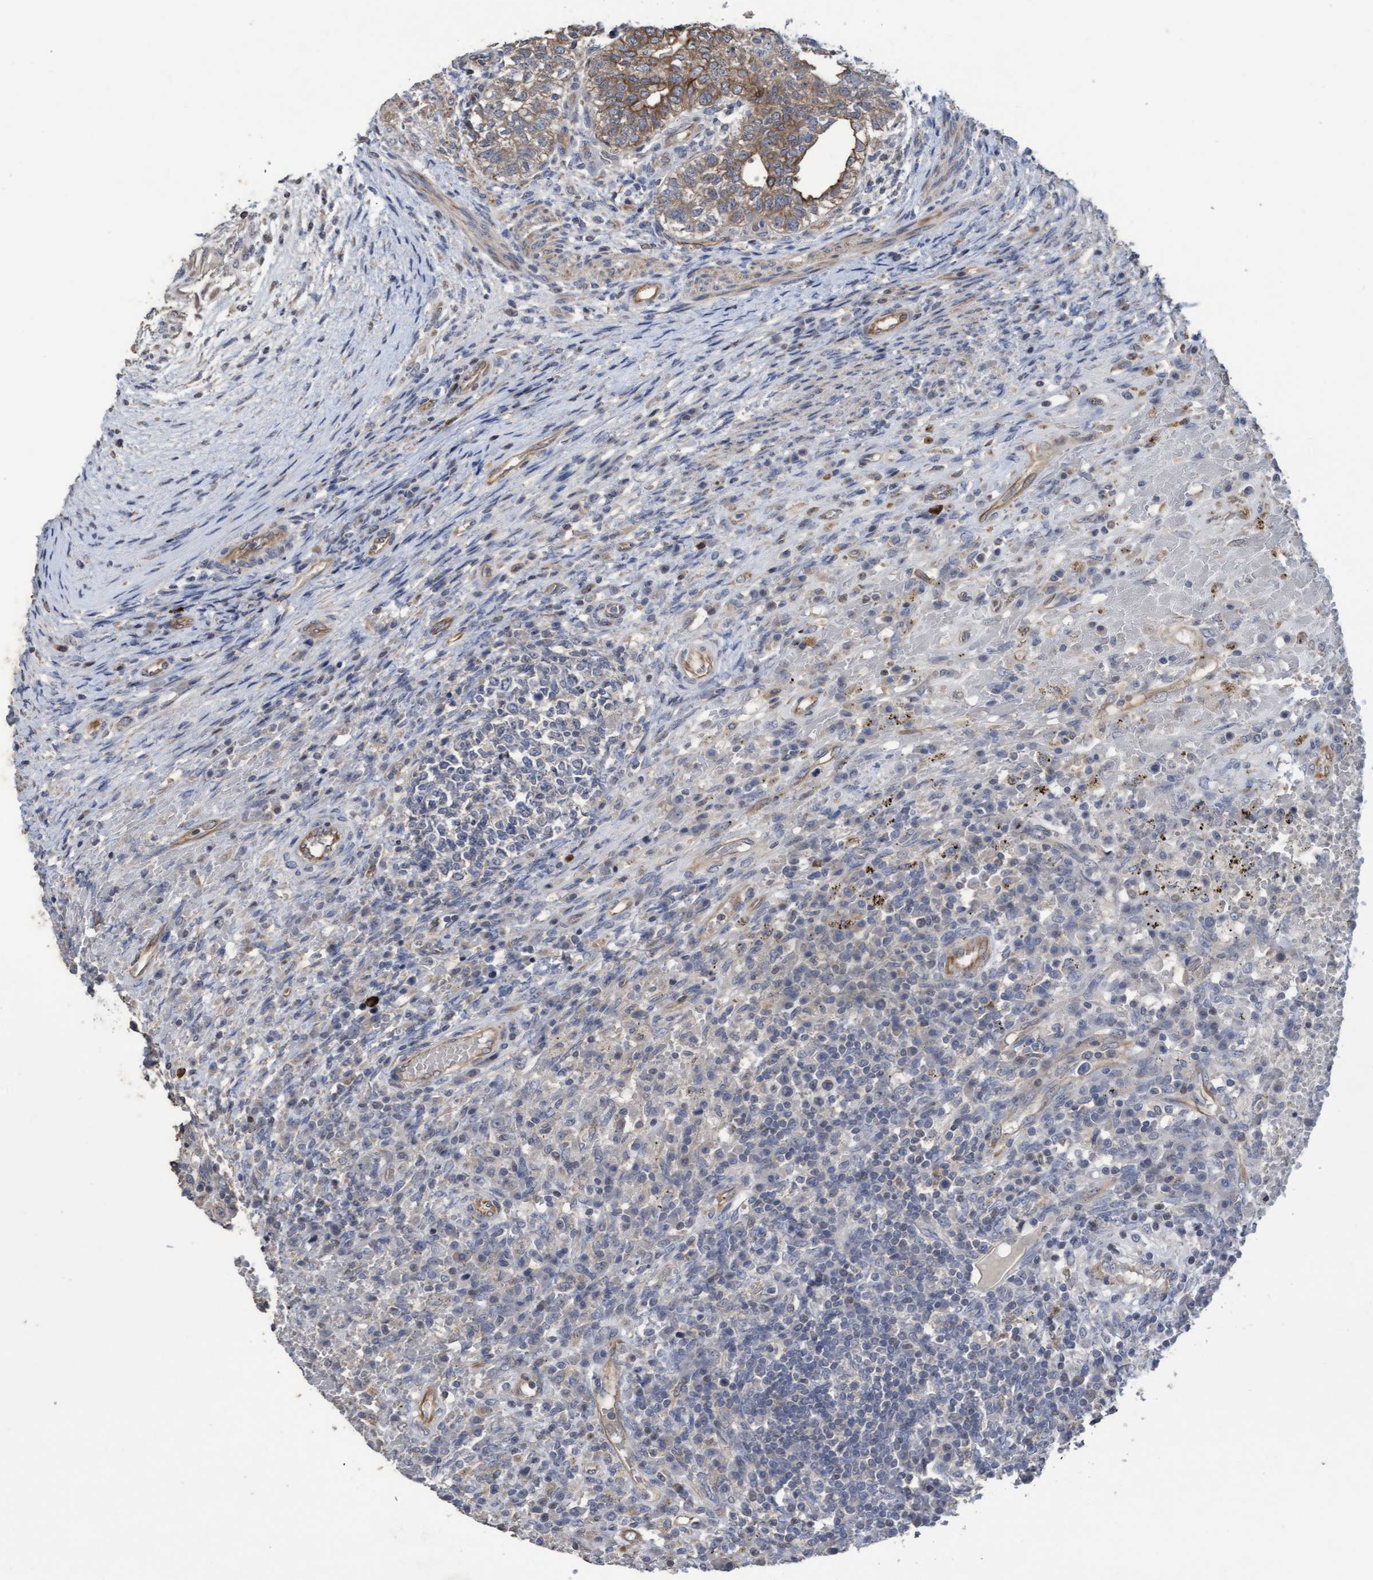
{"staining": {"intensity": "weak", "quantity": "<25%", "location": "cytoplasmic/membranous"}, "tissue": "testis cancer", "cell_type": "Tumor cells", "image_type": "cancer", "snomed": [{"axis": "morphology", "description": "Carcinoma, Embryonal, NOS"}, {"axis": "topography", "description": "Testis"}], "caption": "An image of testis embryonal carcinoma stained for a protein shows no brown staining in tumor cells.", "gene": "KRT24", "patient": {"sex": "male", "age": 26}}